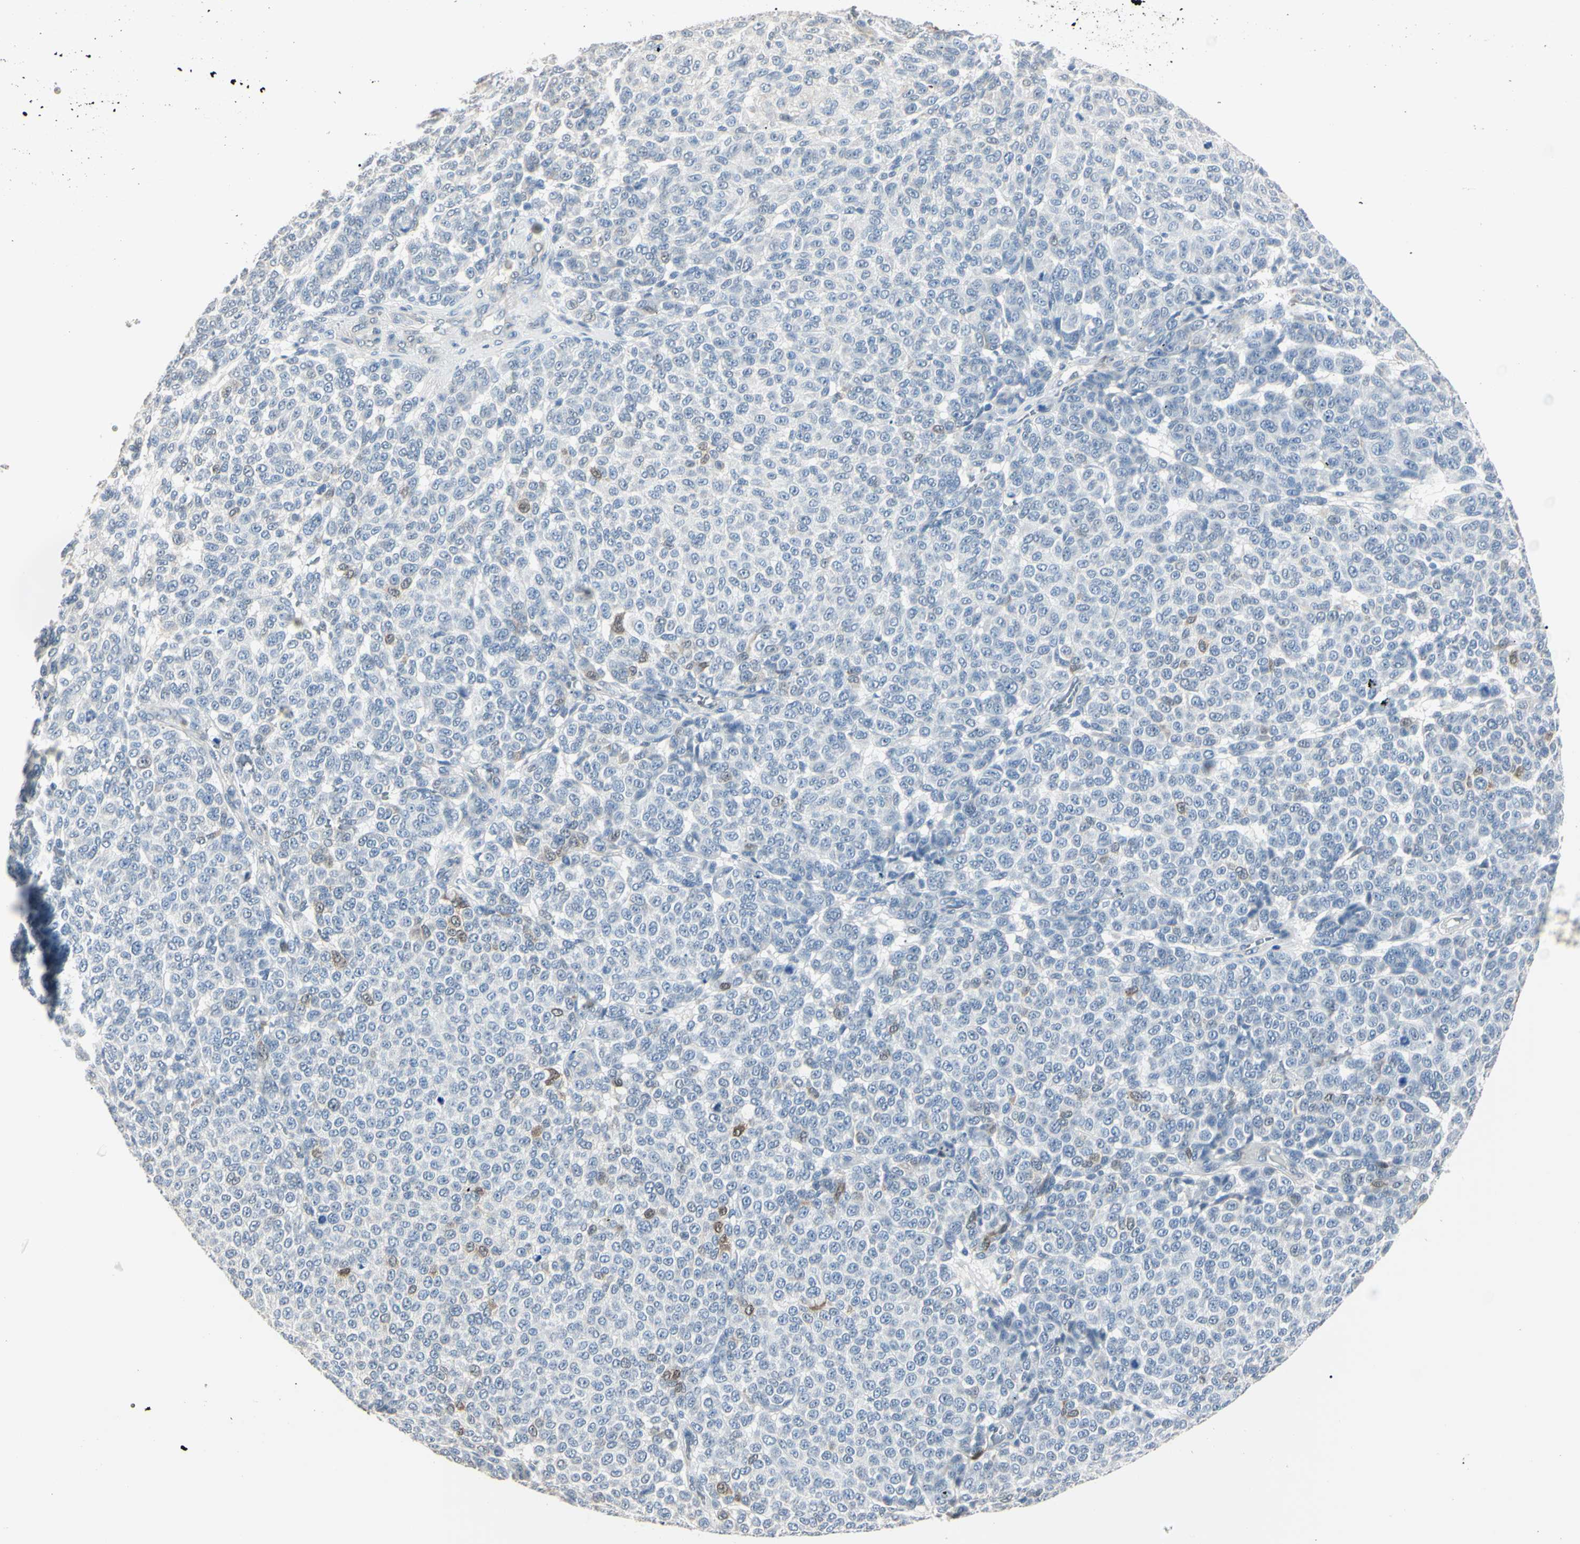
{"staining": {"intensity": "weak", "quantity": "<25%", "location": "nuclear"}, "tissue": "melanoma", "cell_type": "Tumor cells", "image_type": "cancer", "snomed": [{"axis": "morphology", "description": "Malignant melanoma, NOS"}, {"axis": "topography", "description": "Skin"}], "caption": "Tumor cells are negative for brown protein staining in melanoma.", "gene": "AKR1C3", "patient": {"sex": "male", "age": 59}}